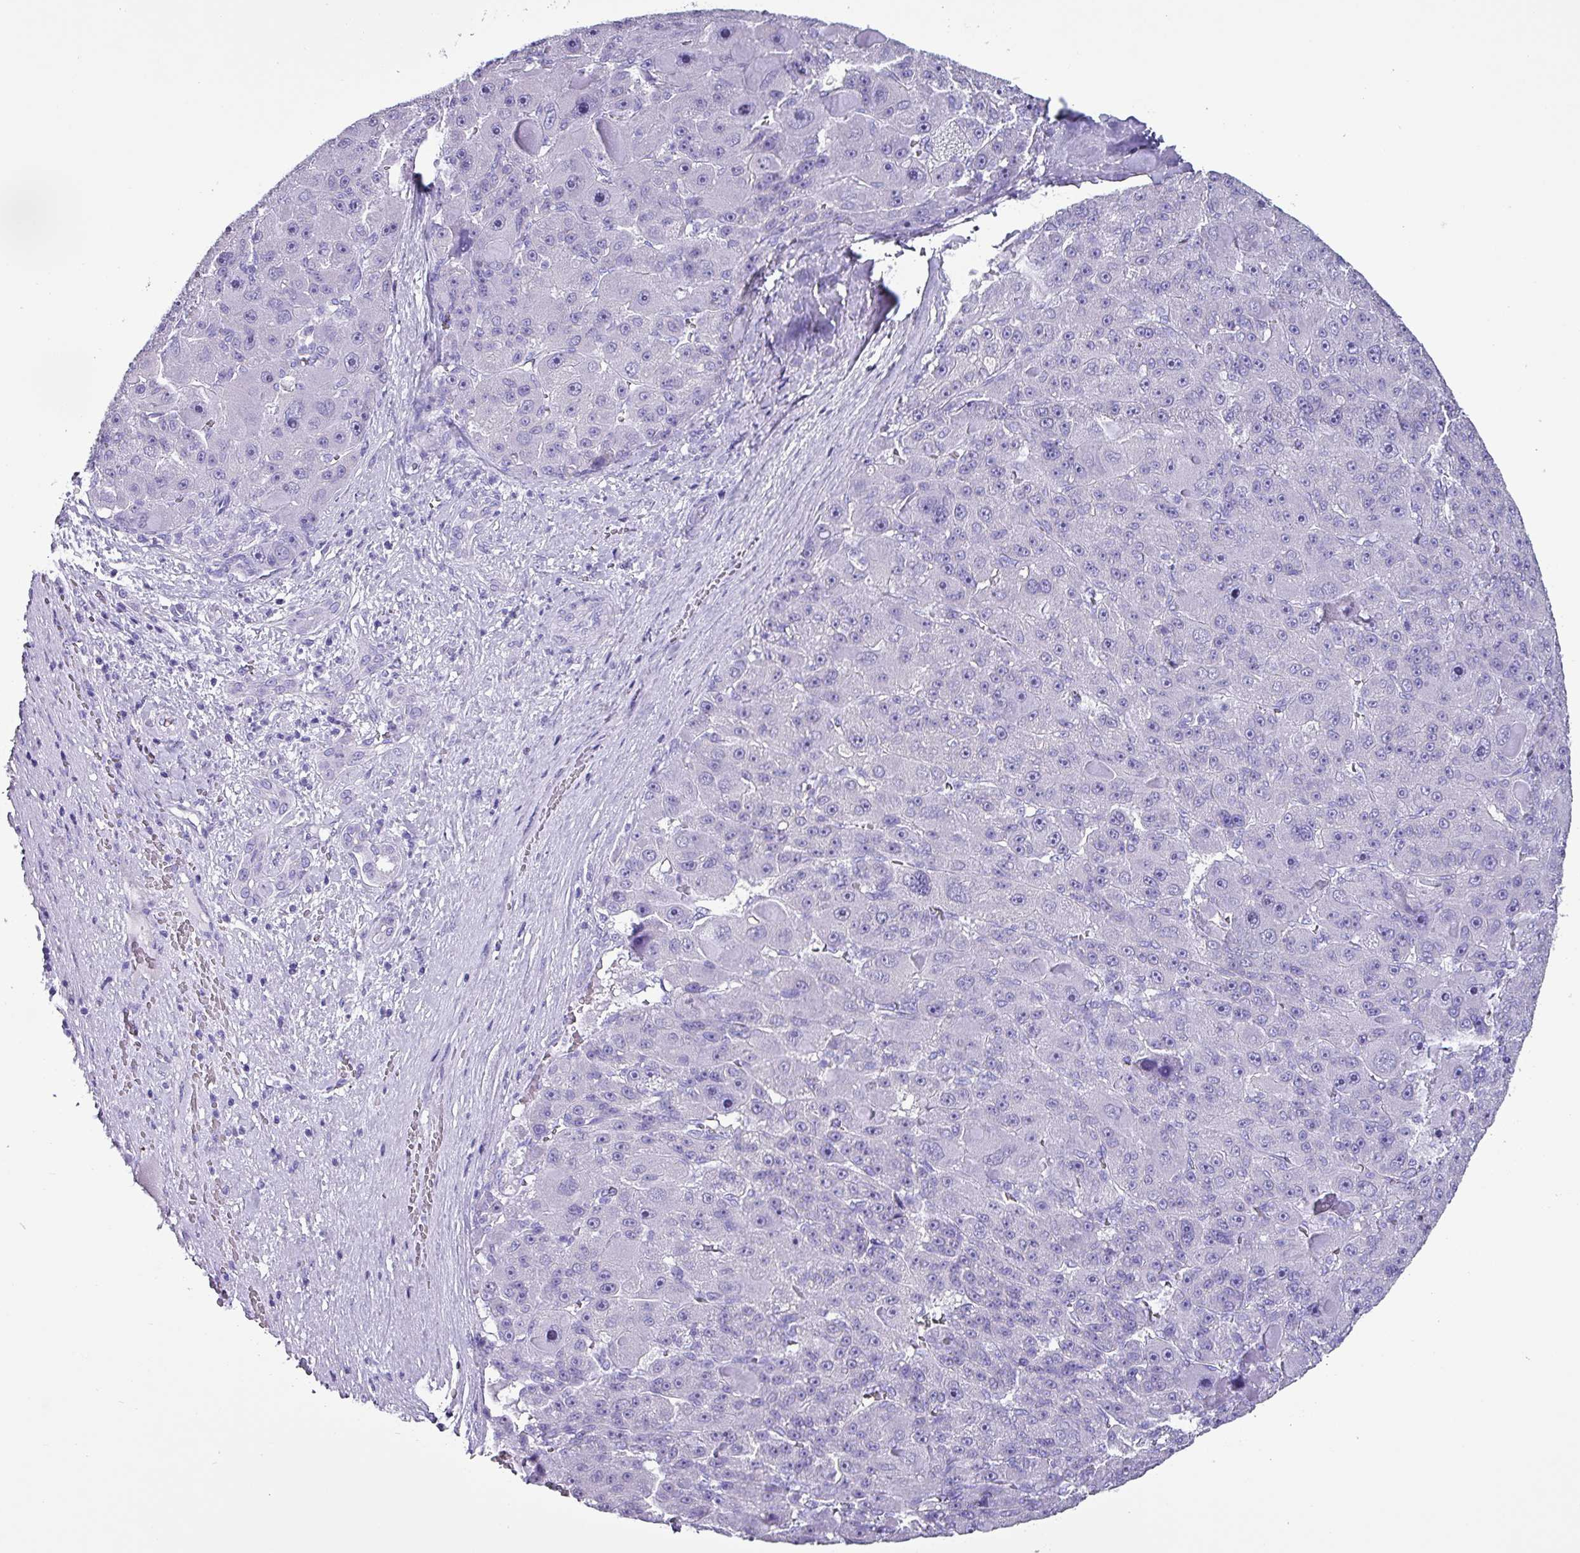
{"staining": {"intensity": "negative", "quantity": "none", "location": "none"}, "tissue": "liver cancer", "cell_type": "Tumor cells", "image_type": "cancer", "snomed": [{"axis": "morphology", "description": "Carcinoma, Hepatocellular, NOS"}, {"axis": "topography", "description": "Liver"}], "caption": "Liver hepatocellular carcinoma was stained to show a protein in brown. There is no significant positivity in tumor cells.", "gene": "KRT6C", "patient": {"sex": "male", "age": 76}}